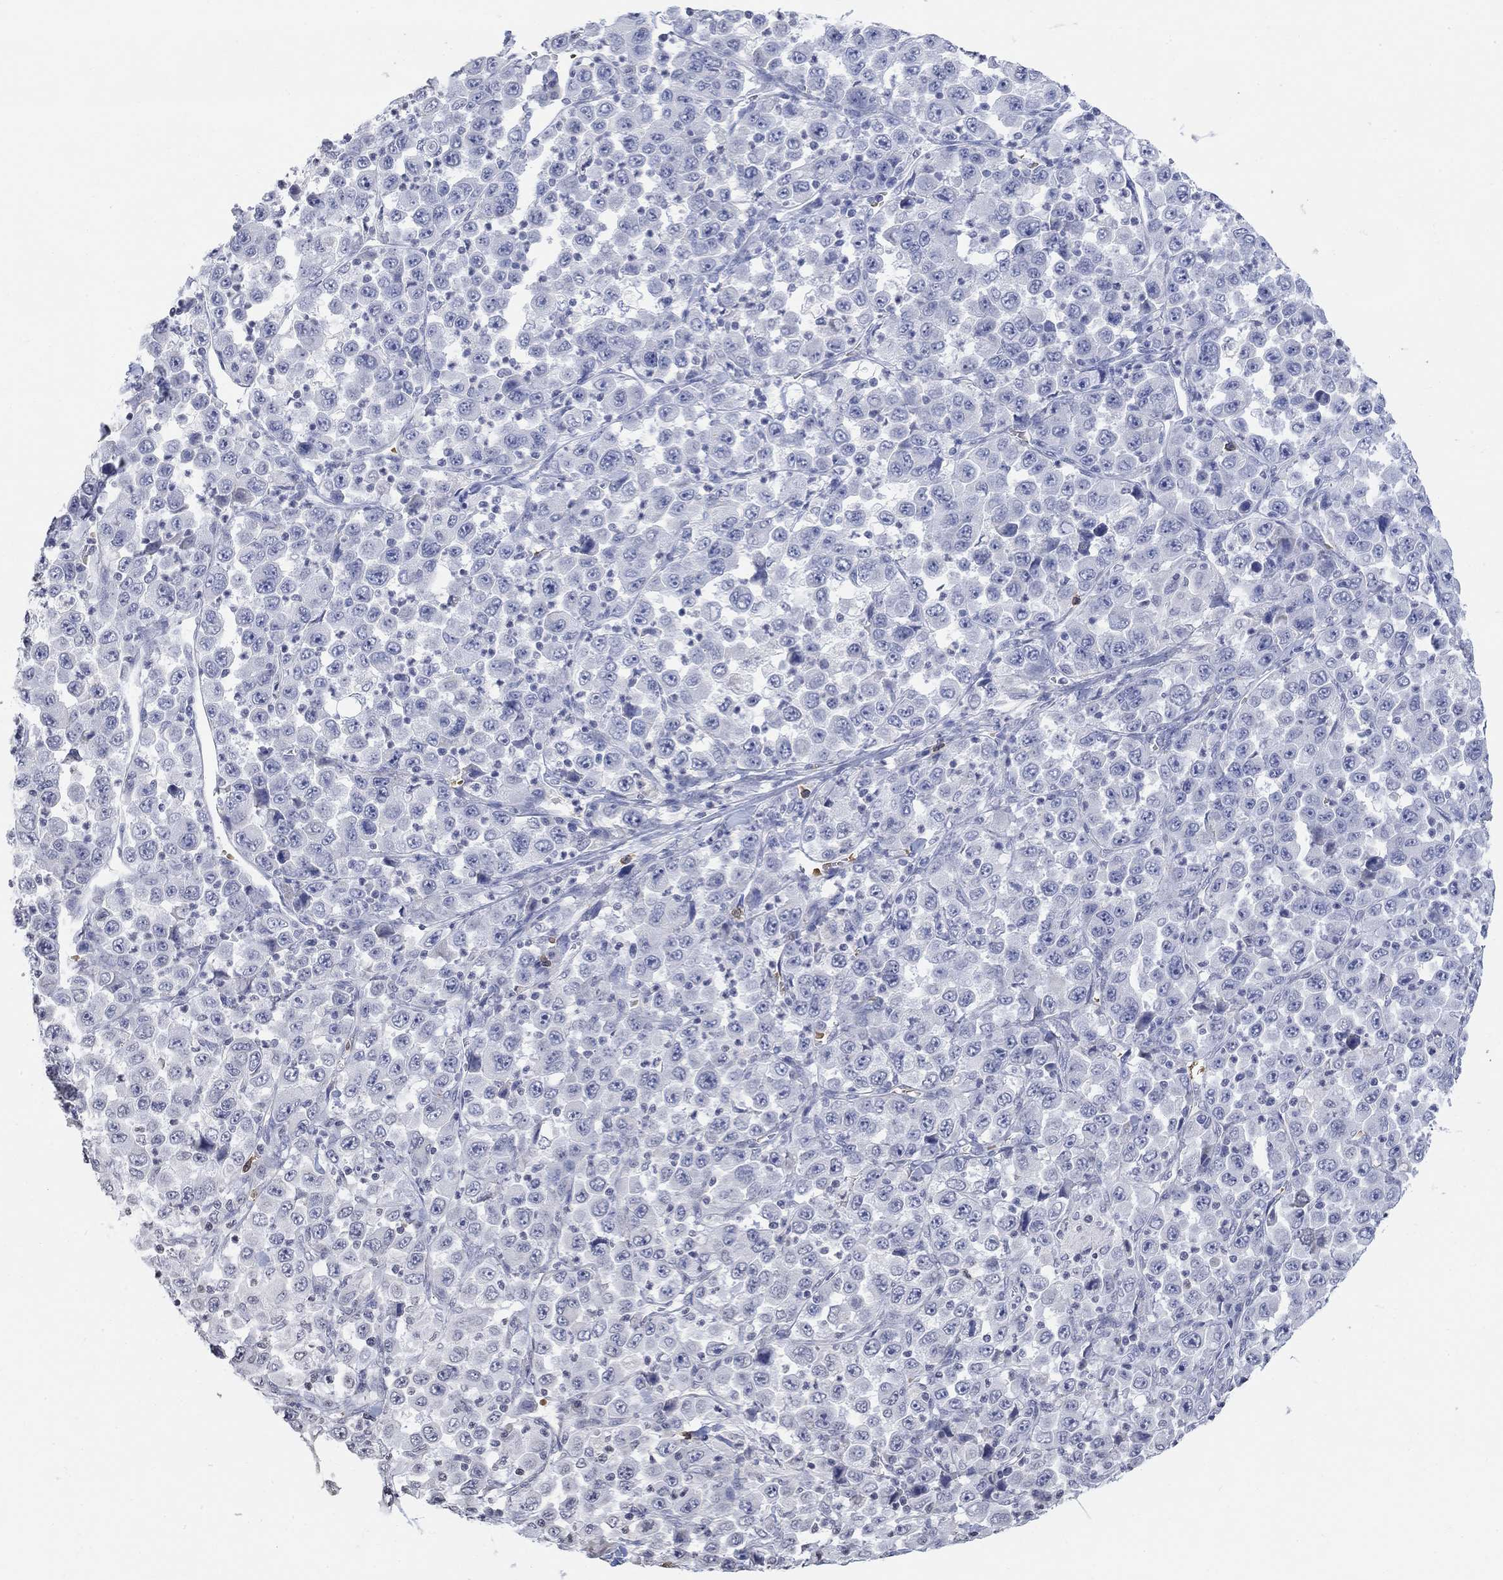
{"staining": {"intensity": "negative", "quantity": "none", "location": "none"}, "tissue": "stomach cancer", "cell_type": "Tumor cells", "image_type": "cancer", "snomed": [{"axis": "morphology", "description": "Normal tissue, NOS"}, {"axis": "morphology", "description": "Adenocarcinoma, NOS"}, {"axis": "topography", "description": "Stomach, upper"}, {"axis": "topography", "description": "Stomach"}], "caption": "IHC photomicrograph of neoplastic tissue: stomach adenocarcinoma stained with DAB reveals no significant protein staining in tumor cells.", "gene": "TMEM255A", "patient": {"sex": "male", "age": 59}}